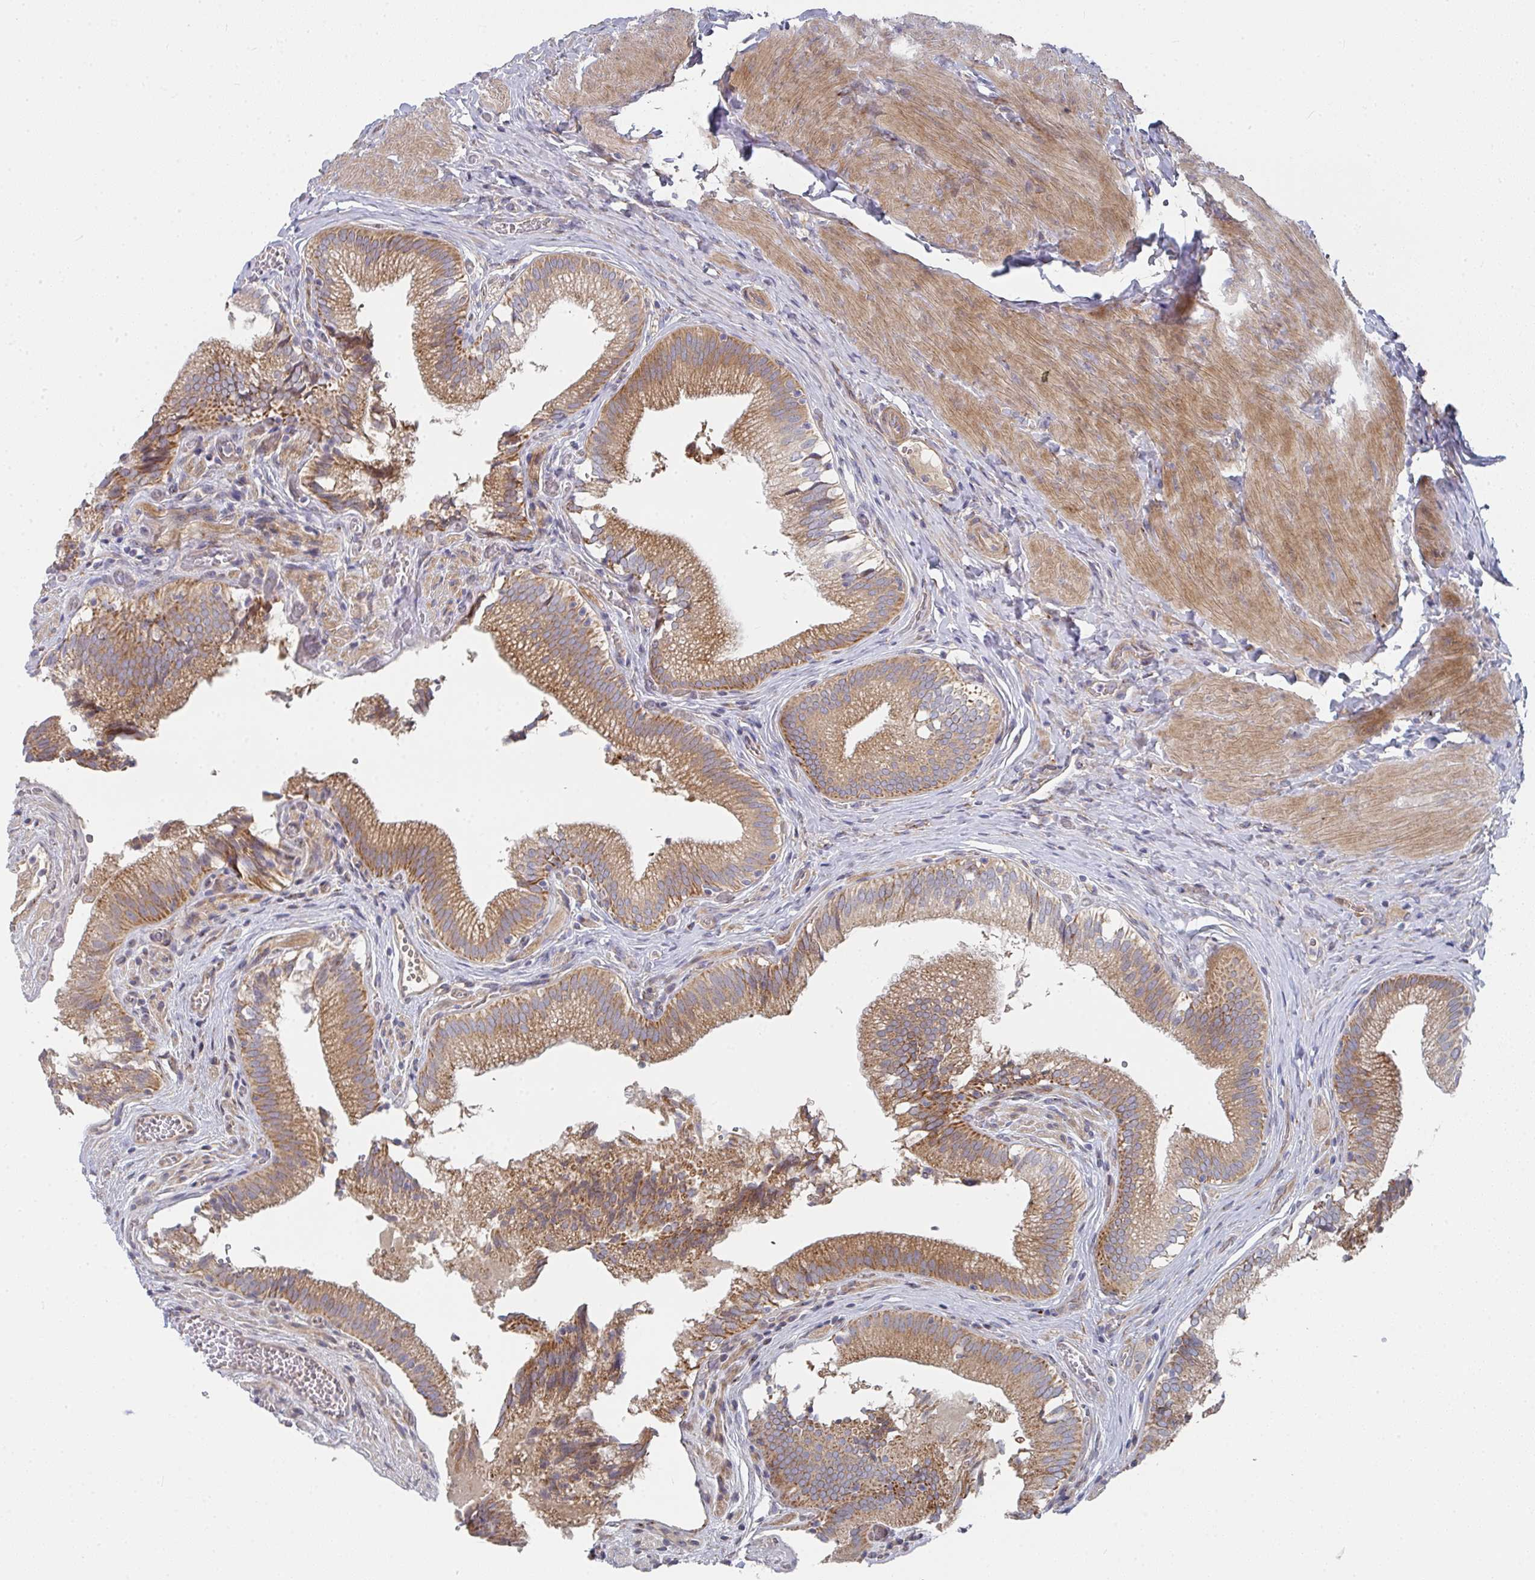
{"staining": {"intensity": "strong", "quantity": ">75%", "location": "cytoplasmic/membranous"}, "tissue": "gallbladder", "cell_type": "Glandular cells", "image_type": "normal", "snomed": [{"axis": "morphology", "description": "Normal tissue, NOS"}, {"axis": "topography", "description": "Gallbladder"}, {"axis": "topography", "description": "Peripheral nerve tissue"}], "caption": "Immunohistochemistry (IHC) staining of benign gallbladder, which displays high levels of strong cytoplasmic/membranous staining in approximately >75% of glandular cells indicating strong cytoplasmic/membranous protein expression. The staining was performed using DAB (3,3'-diaminobenzidine) (brown) for protein detection and nuclei were counterstained in hematoxylin (blue).", "gene": "RHEBL1", "patient": {"sex": "male", "age": 17}}